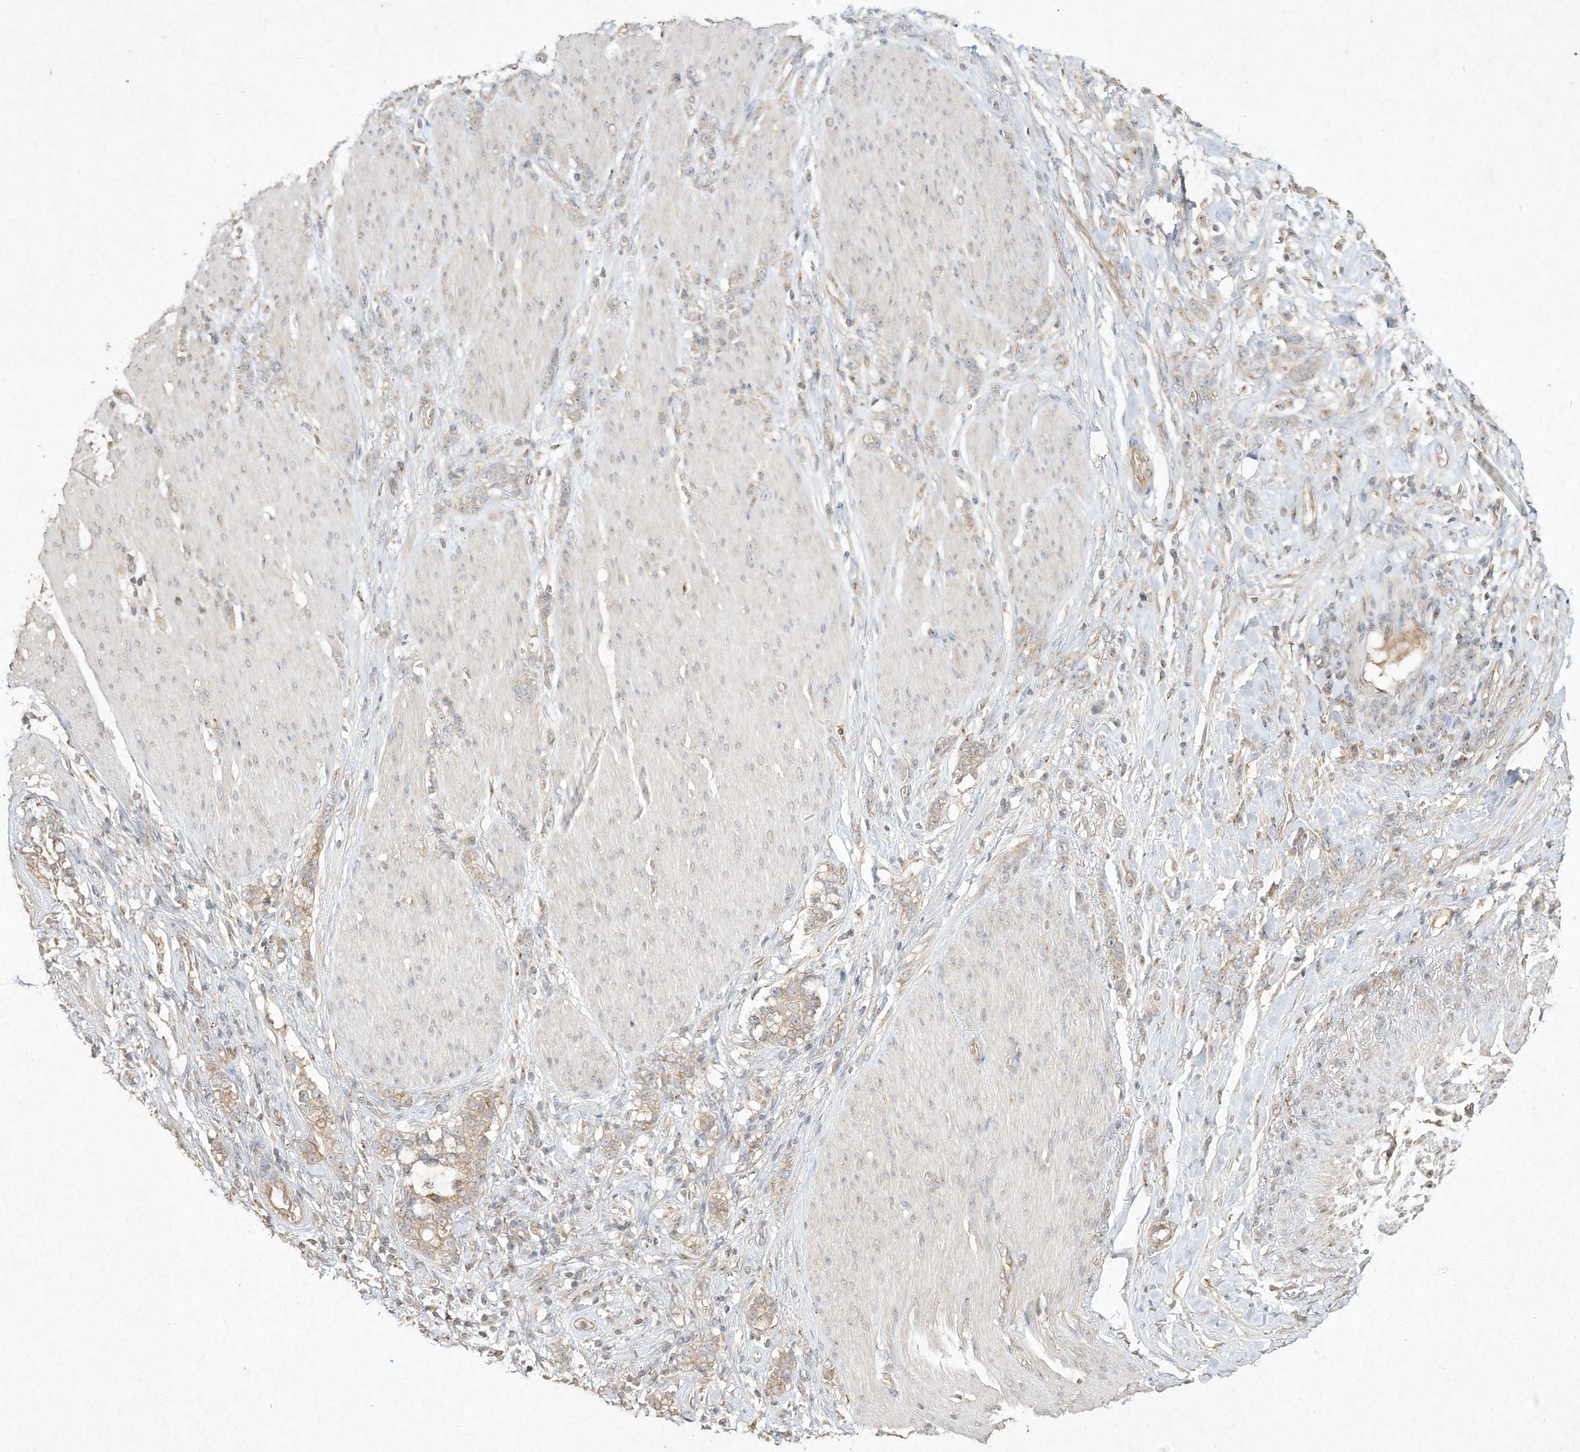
{"staining": {"intensity": "negative", "quantity": "none", "location": "none"}, "tissue": "stomach cancer", "cell_type": "Tumor cells", "image_type": "cancer", "snomed": [{"axis": "morphology", "description": "Adenocarcinoma, NOS"}, {"axis": "topography", "description": "Stomach, lower"}], "caption": "DAB (3,3'-diaminobenzidine) immunohistochemical staining of human stomach adenocarcinoma demonstrates no significant expression in tumor cells.", "gene": "DYNC1I2", "patient": {"sex": "male", "age": 88}}